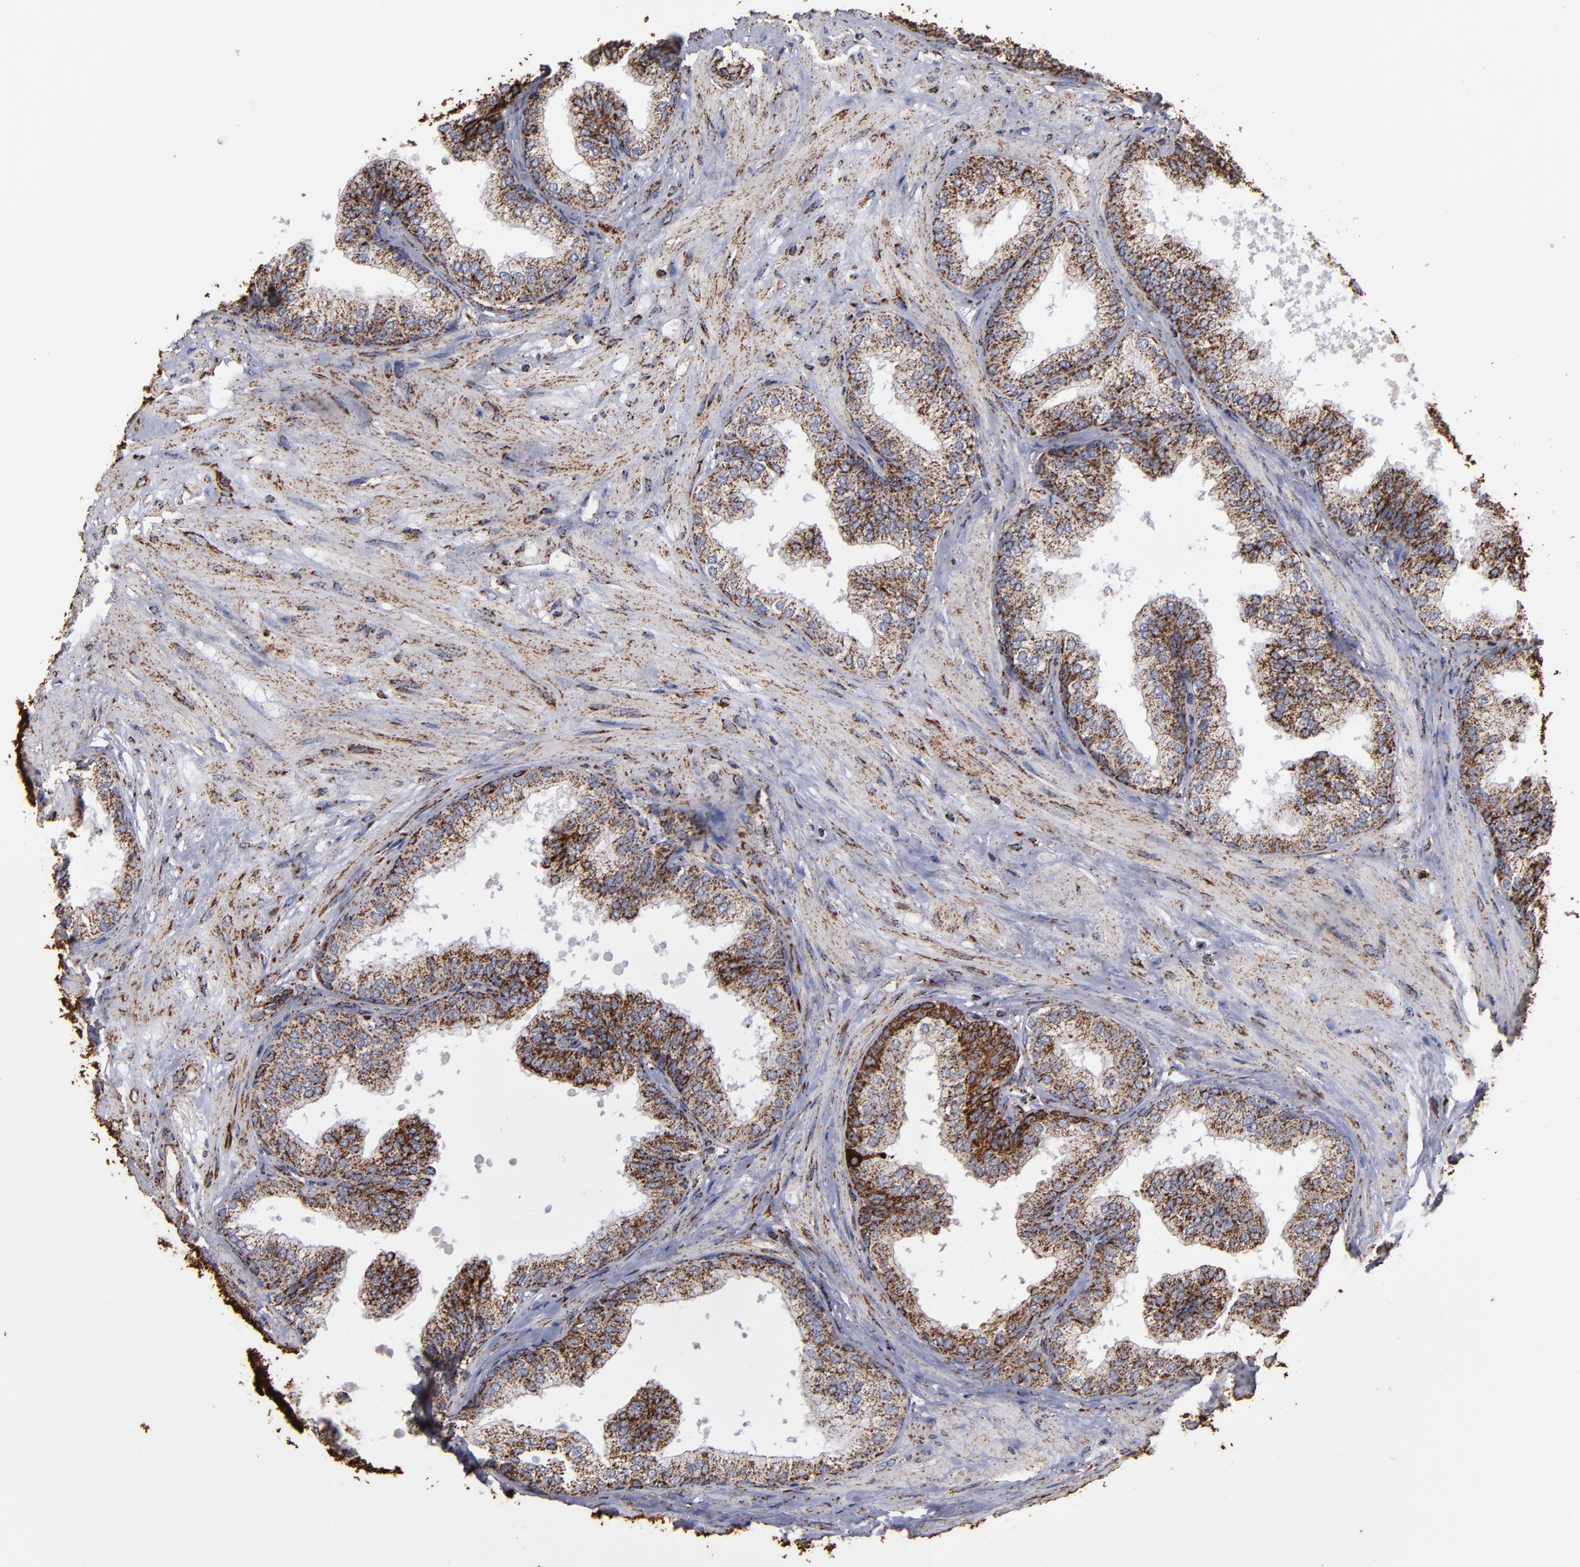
{"staining": {"intensity": "strong", "quantity": ">75%", "location": "cytoplasmic/membranous"}, "tissue": "prostate", "cell_type": "Glandular cells", "image_type": "normal", "snomed": [{"axis": "morphology", "description": "Normal tissue, NOS"}, {"axis": "topography", "description": "Prostate"}], "caption": "Unremarkable prostate exhibits strong cytoplasmic/membranous staining in approximately >75% of glandular cells, visualized by immunohistochemistry. The staining was performed using DAB, with brown indicating positive protein expression. Nuclei are stained blue with hematoxylin.", "gene": "SOD2", "patient": {"sex": "male", "age": 60}}